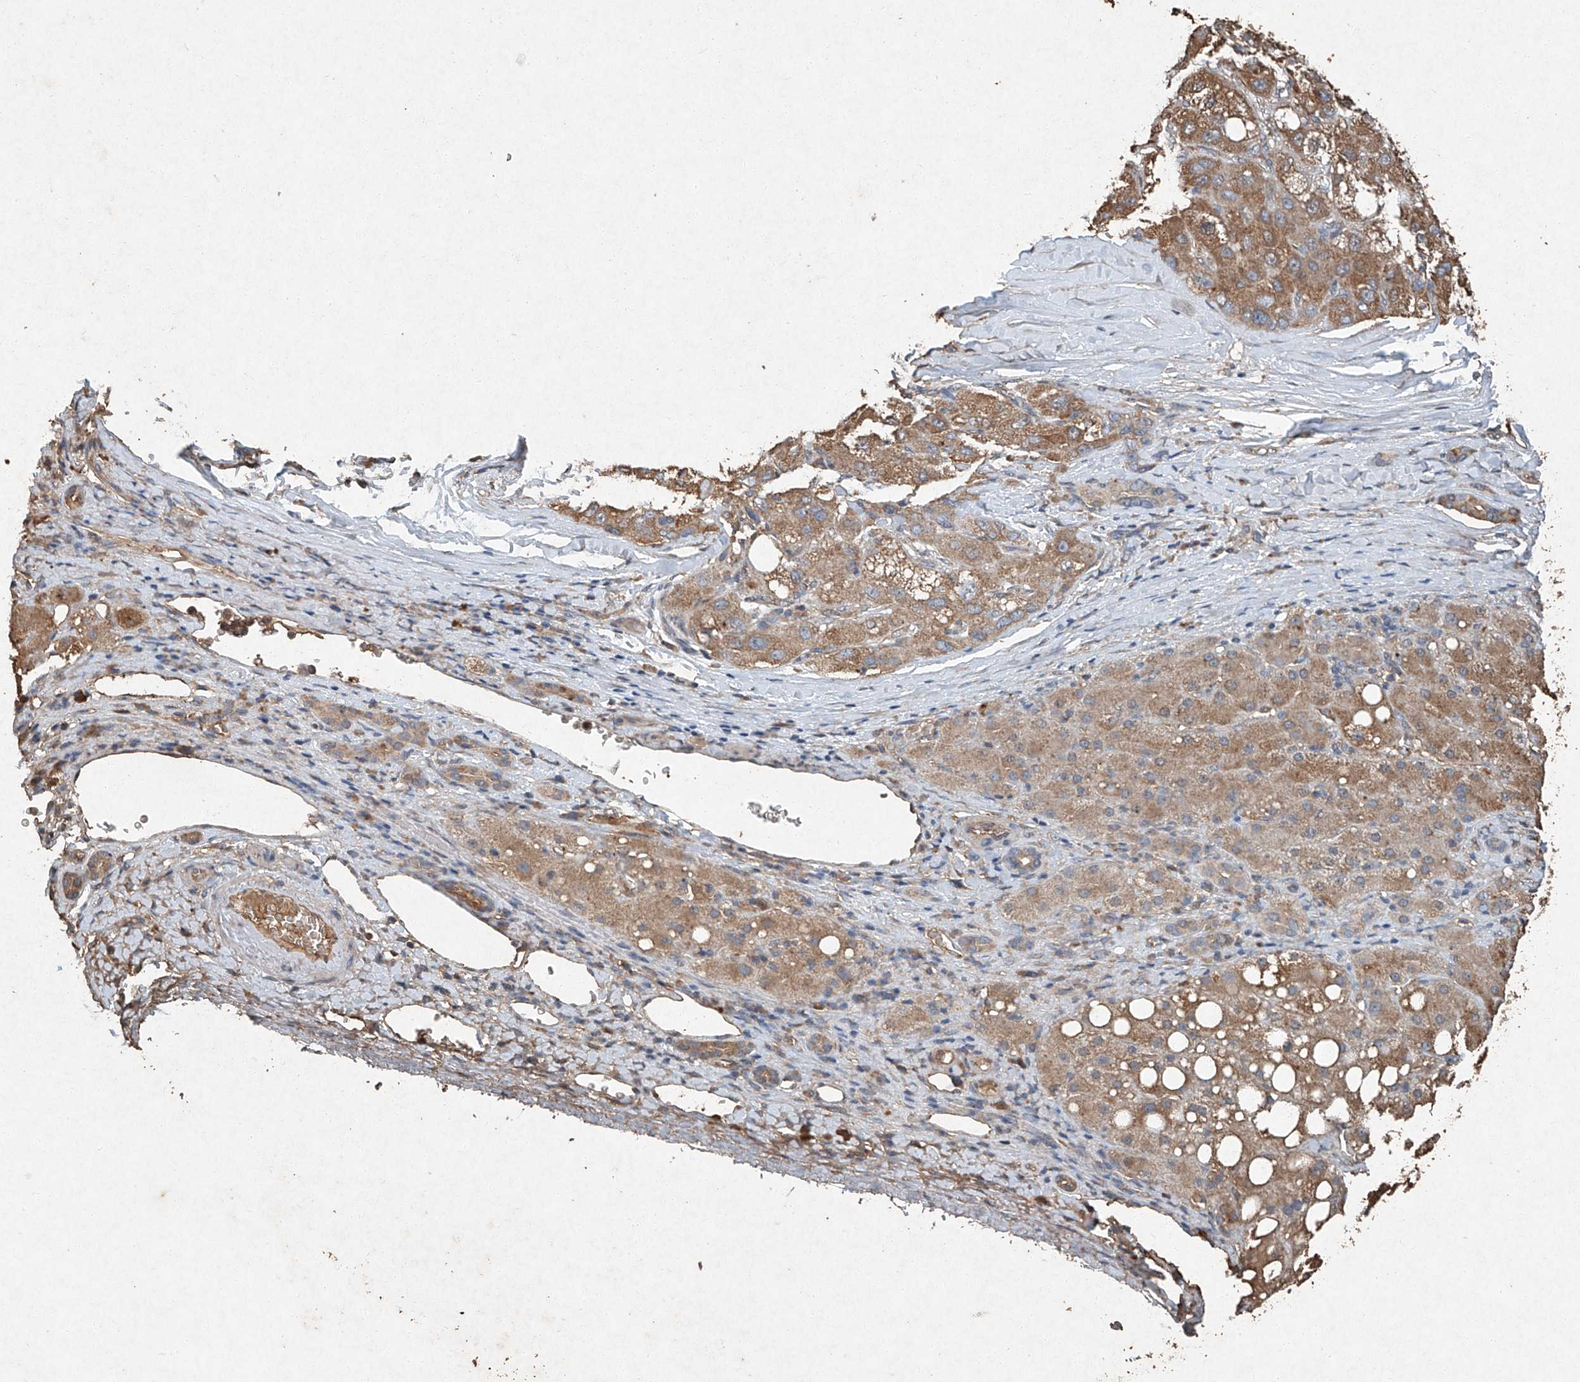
{"staining": {"intensity": "moderate", "quantity": ">75%", "location": "cytoplasmic/membranous"}, "tissue": "liver cancer", "cell_type": "Tumor cells", "image_type": "cancer", "snomed": [{"axis": "morphology", "description": "Carcinoma, Hepatocellular, NOS"}, {"axis": "topography", "description": "Liver"}], "caption": "Tumor cells demonstrate medium levels of moderate cytoplasmic/membranous expression in approximately >75% of cells in human liver cancer (hepatocellular carcinoma).", "gene": "STK3", "patient": {"sex": "male", "age": 80}}